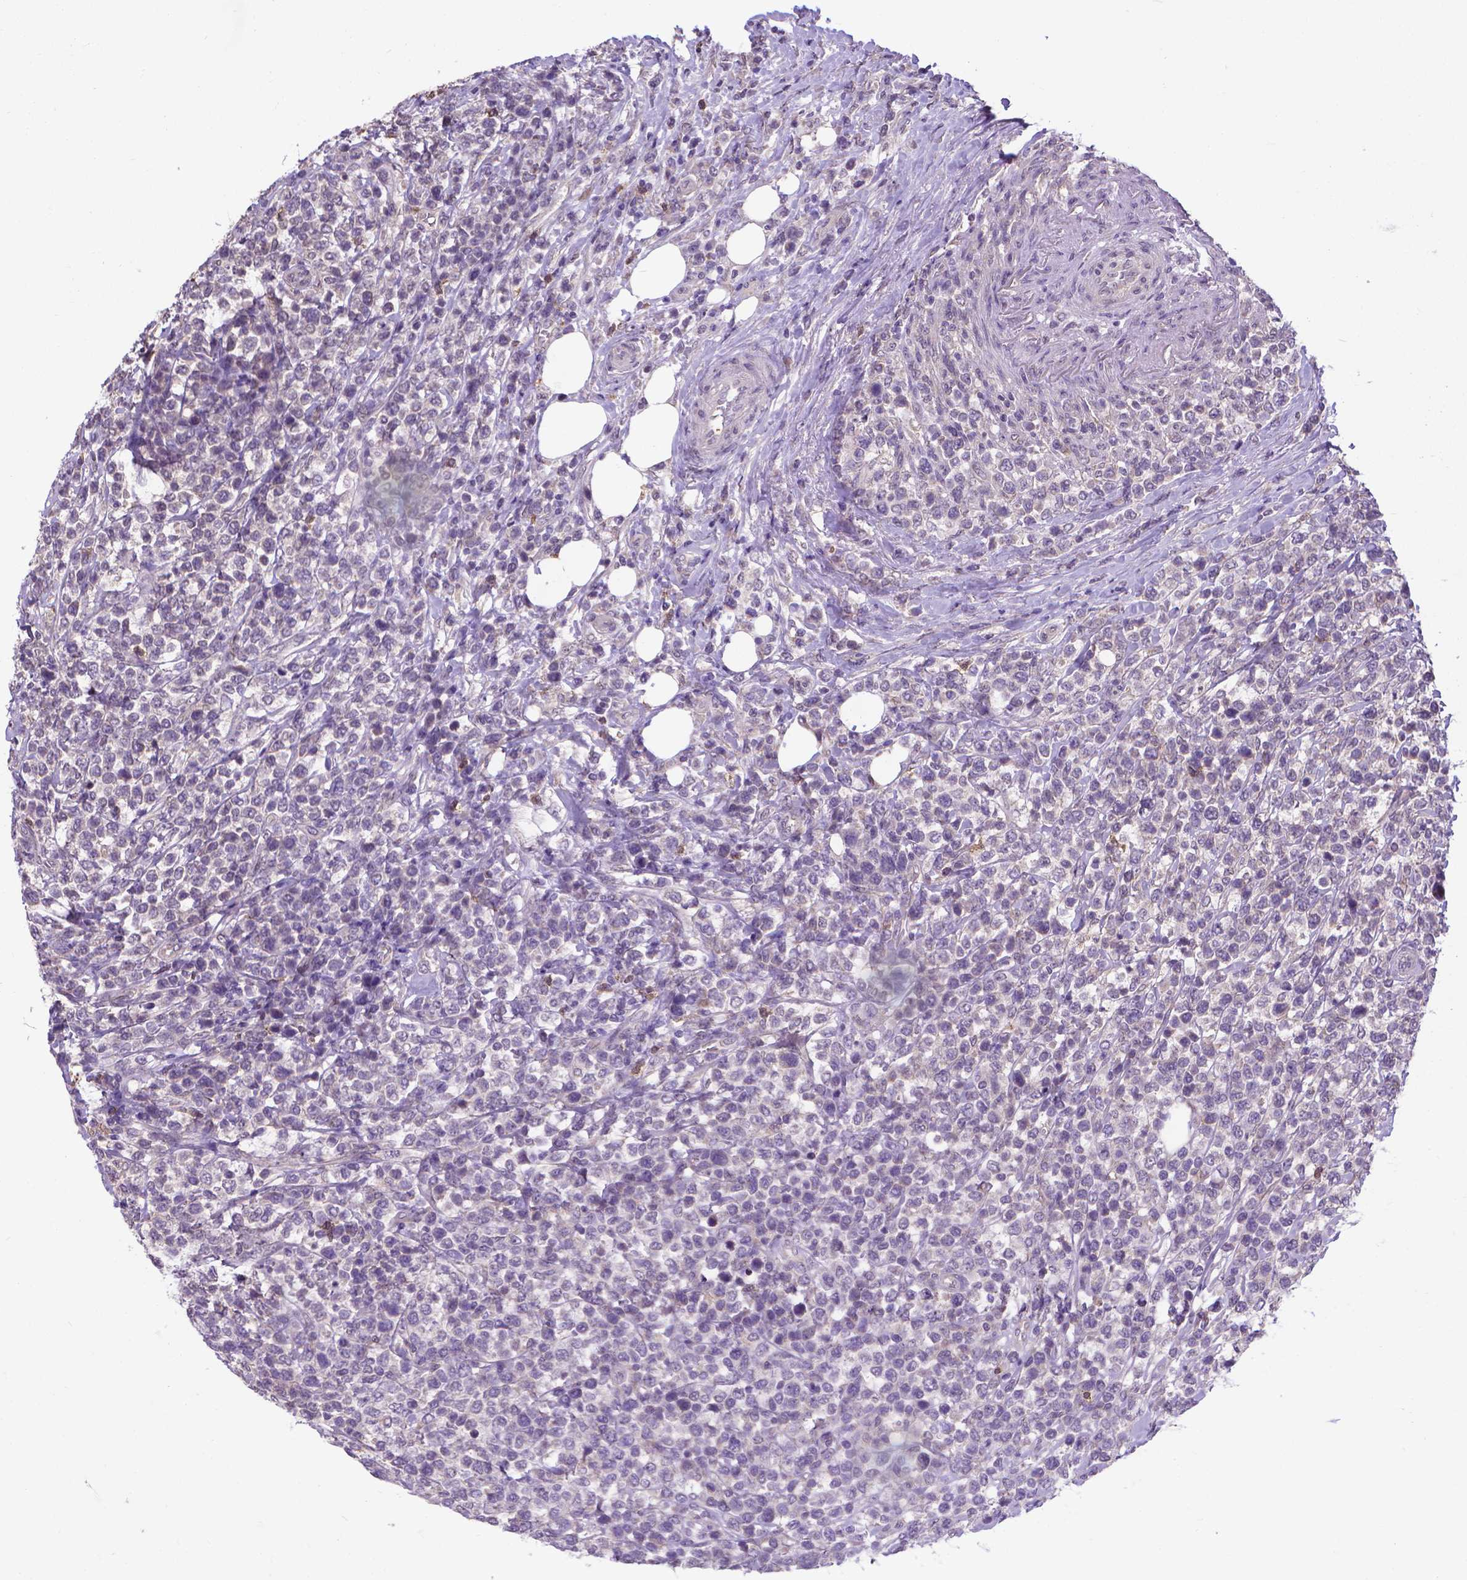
{"staining": {"intensity": "negative", "quantity": "none", "location": "none"}, "tissue": "lymphoma", "cell_type": "Tumor cells", "image_type": "cancer", "snomed": [{"axis": "morphology", "description": "Malignant lymphoma, non-Hodgkin's type, High grade"}, {"axis": "topography", "description": "Soft tissue"}], "caption": "This is a image of IHC staining of lymphoma, which shows no staining in tumor cells. The staining is performed using DAB (3,3'-diaminobenzidine) brown chromogen with nuclei counter-stained in using hematoxylin.", "gene": "GPR63", "patient": {"sex": "female", "age": 56}}